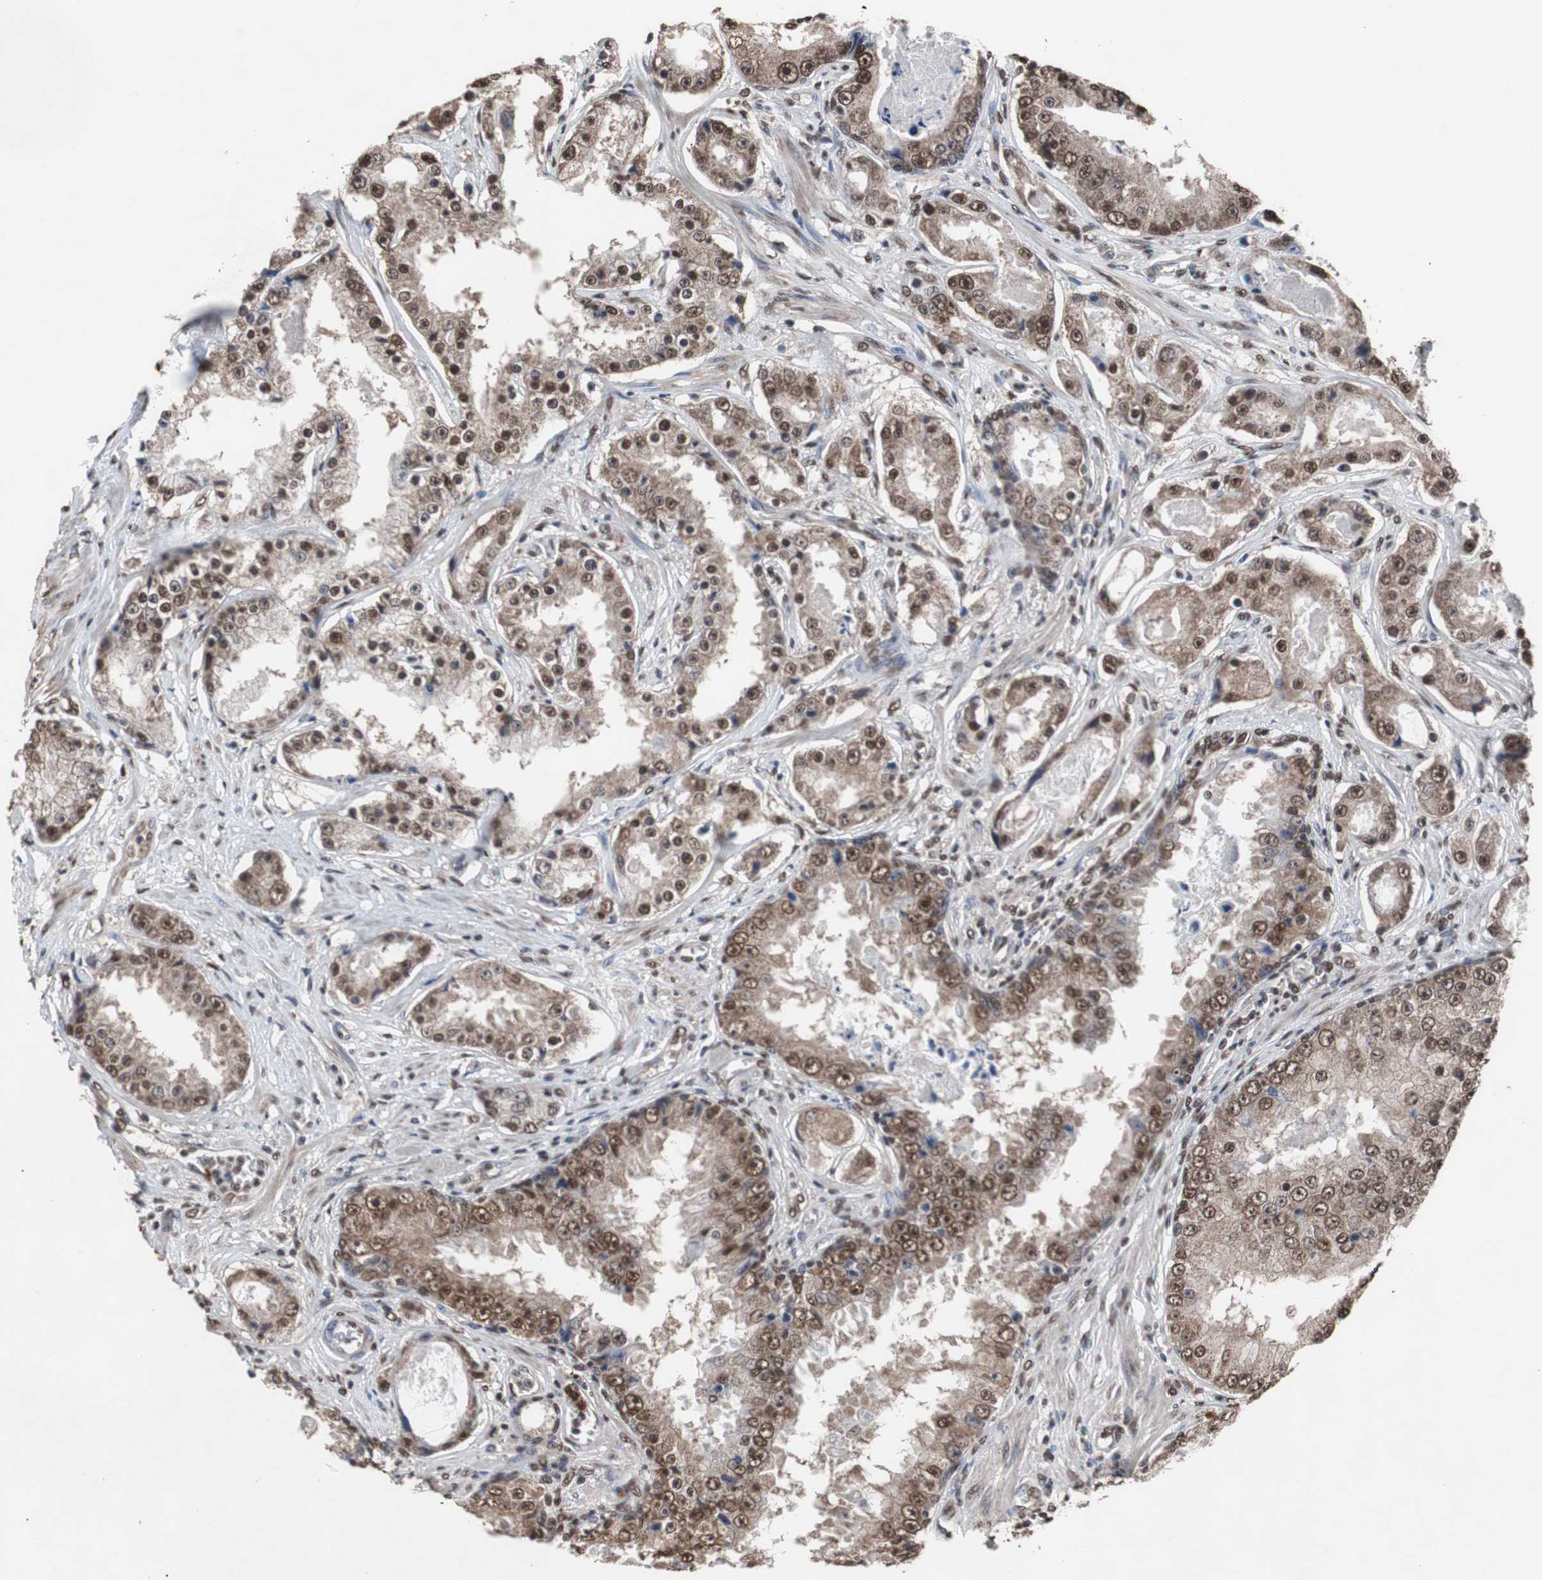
{"staining": {"intensity": "moderate", "quantity": ">75%", "location": "cytoplasmic/membranous,nuclear"}, "tissue": "prostate cancer", "cell_type": "Tumor cells", "image_type": "cancer", "snomed": [{"axis": "morphology", "description": "Adenocarcinoma, High grade"}, {"axis": "topography", "description": "Prostate"}], "caption": "There is medium levels of moderate cytoplasmic/membranous and nuclear positivity in tumor cells of prostate adenocarcinoma (high-grade), as demonstrated by immunohistochemical staining (brown color).", "gene": "MED27", "patient": {"sex": "male", "age": 73}}